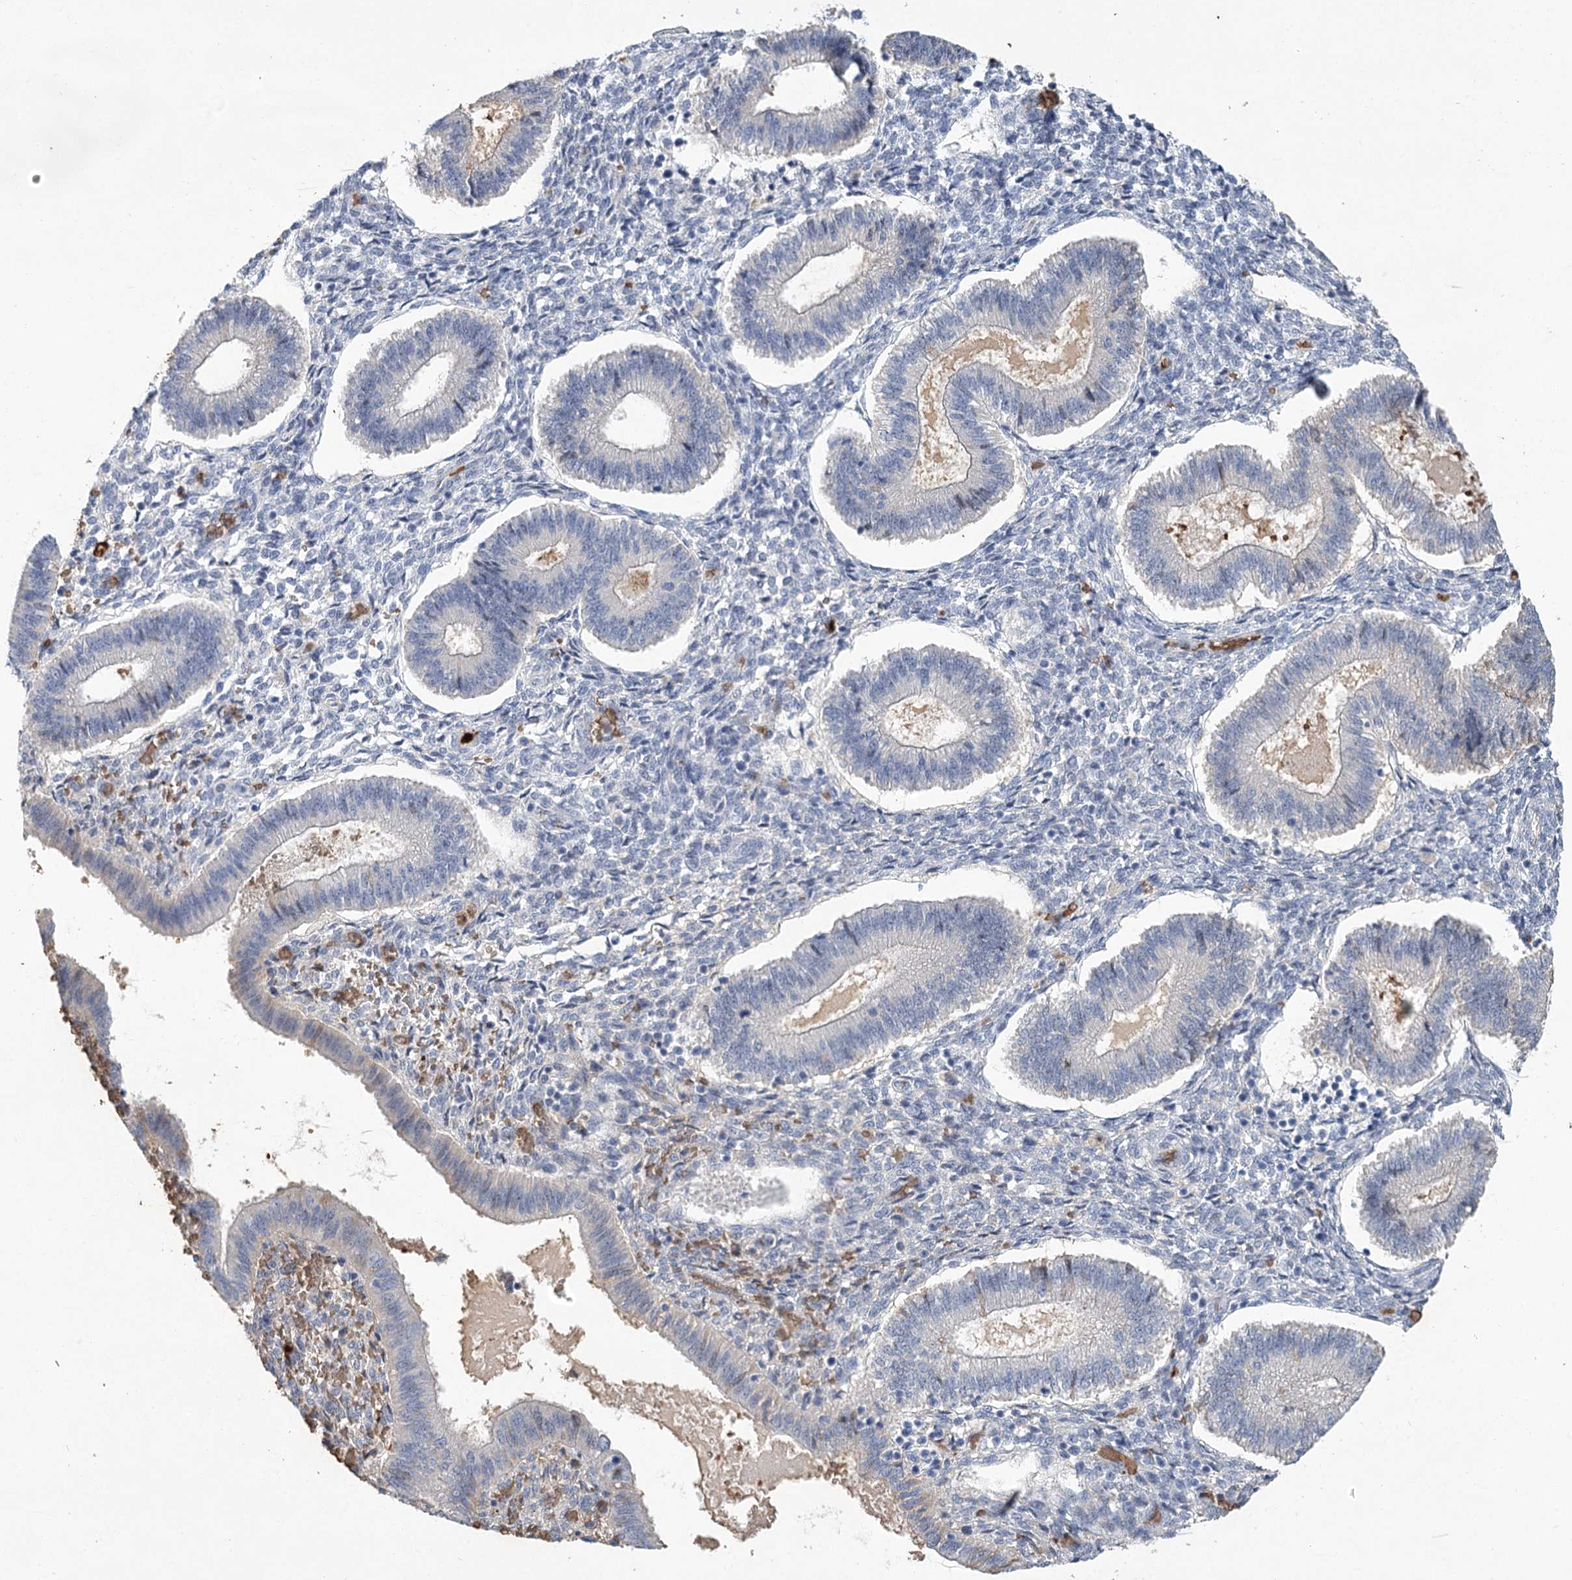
{"staining": {"intensity": "negative", "quantity": "none", "location": "none"}, "tissue": "endometrium", "cell_type": "Cells in endometrial stroma", "image_type": "normal", "snomed": [{"axis": "morphology", "description": "Normal tissue, NOS"}, {"axis": "topography", "description": "Endometrium"}], "caption": "High magnification brightfield microscopy of unremarkable endometrium stained with DAB (3,3'-diaminobenzidine) (brown) and counterstained with hematoxylin (blue): cells in endometrial stroma show no significant positivity.", "gene": "HBA1", "patient": {"sex": "female", "age": 25}}